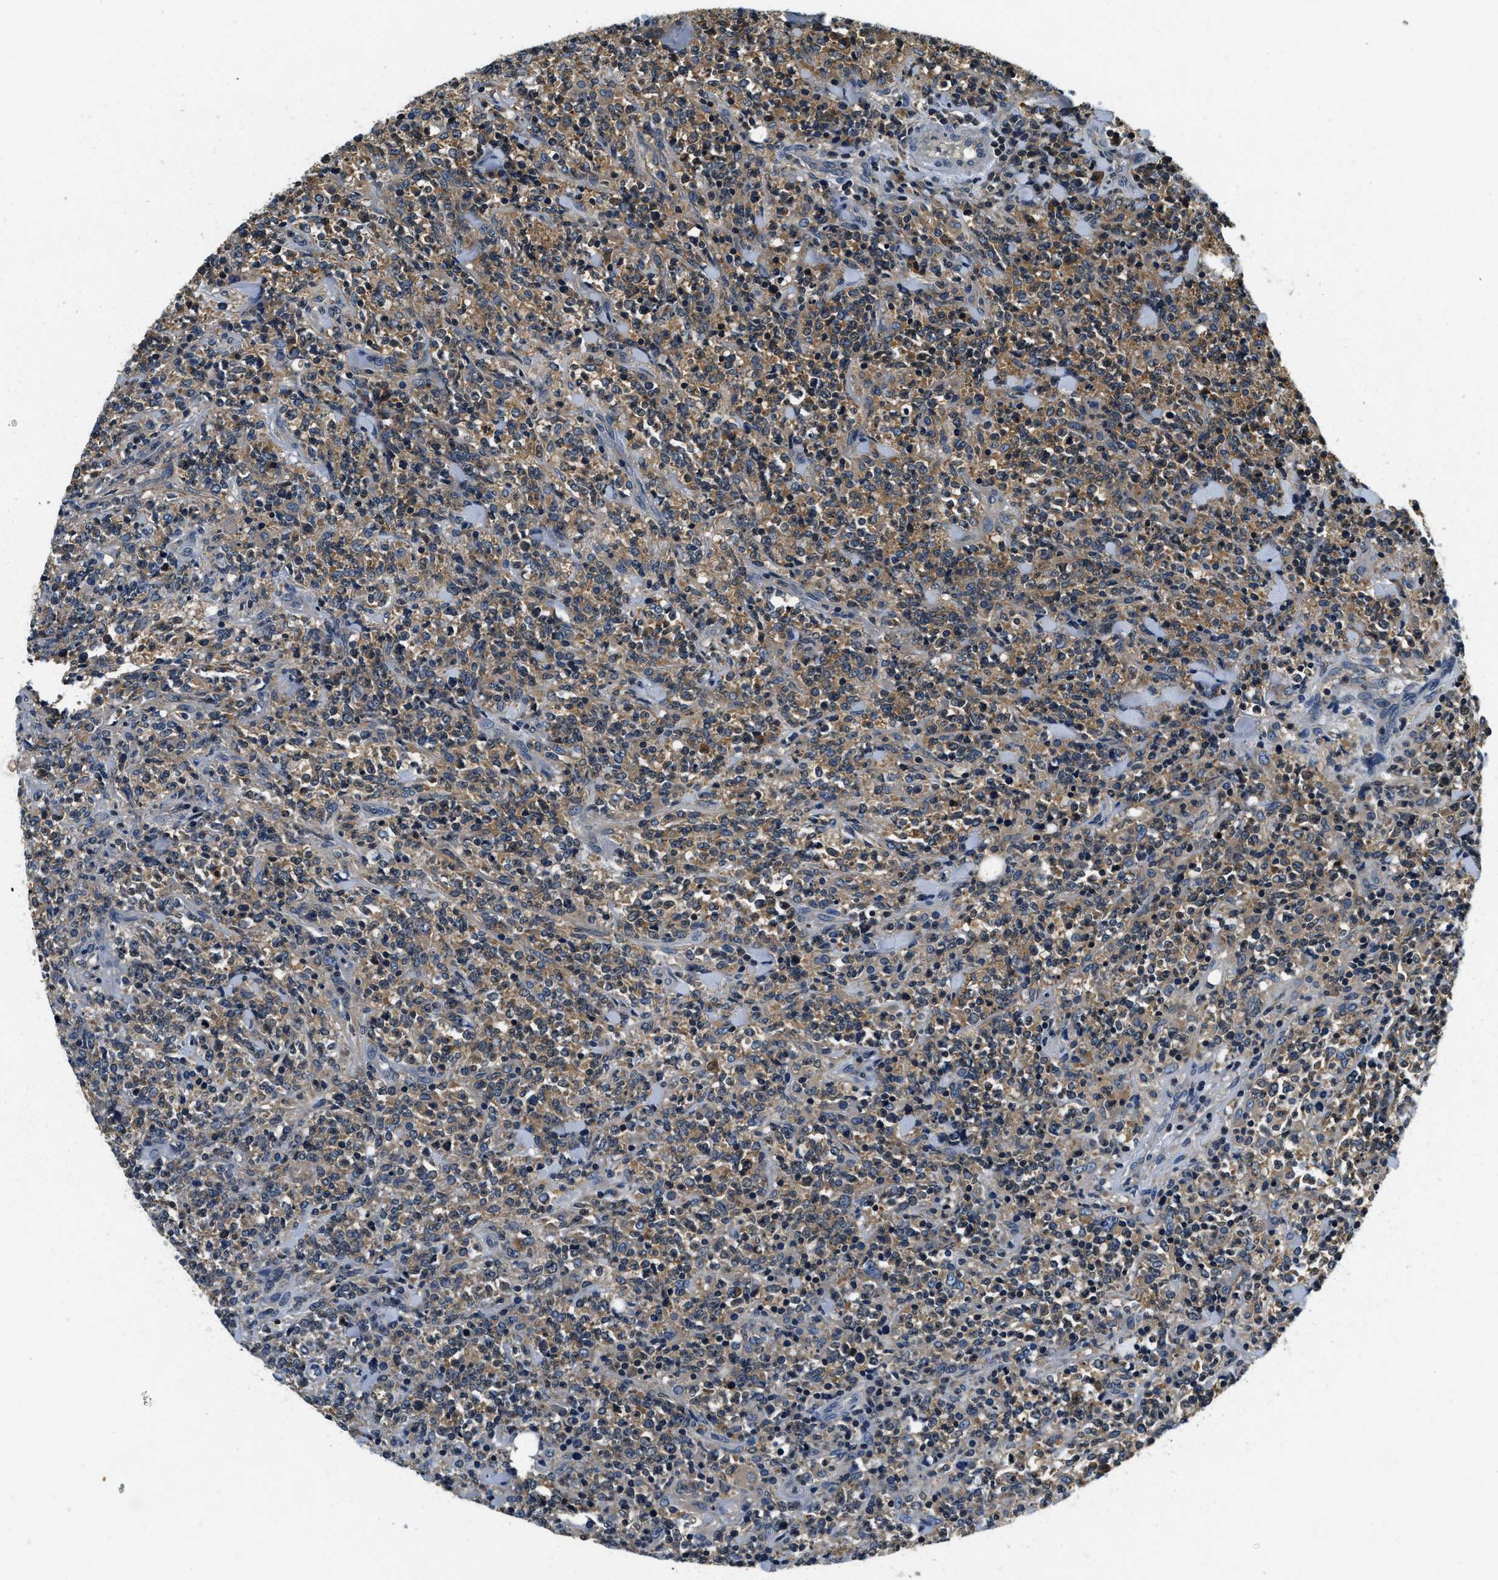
{"staining": {"intensity": "moderate", "quantity": ">75%", "location": "cytoplasmic/membranous"}, "tissue": "lymphoma", "cell_type": "Tumor cells", "image_type": "cancer", "snomed": [{"axis": "morphology", "description": "Malignant lymphoma, non-Hodgkin's type, High grade"}, {"axis": "topography", "description": "Soft tissue"}], "caption": "Lymphoma tissue reveals moderate cytoplasmic/membranous staining in approximately >75% of tumor cells, visualized by immunohistochemistry.", "gene": "RESF1", "patient": {"sex": "male", "age": 18}}